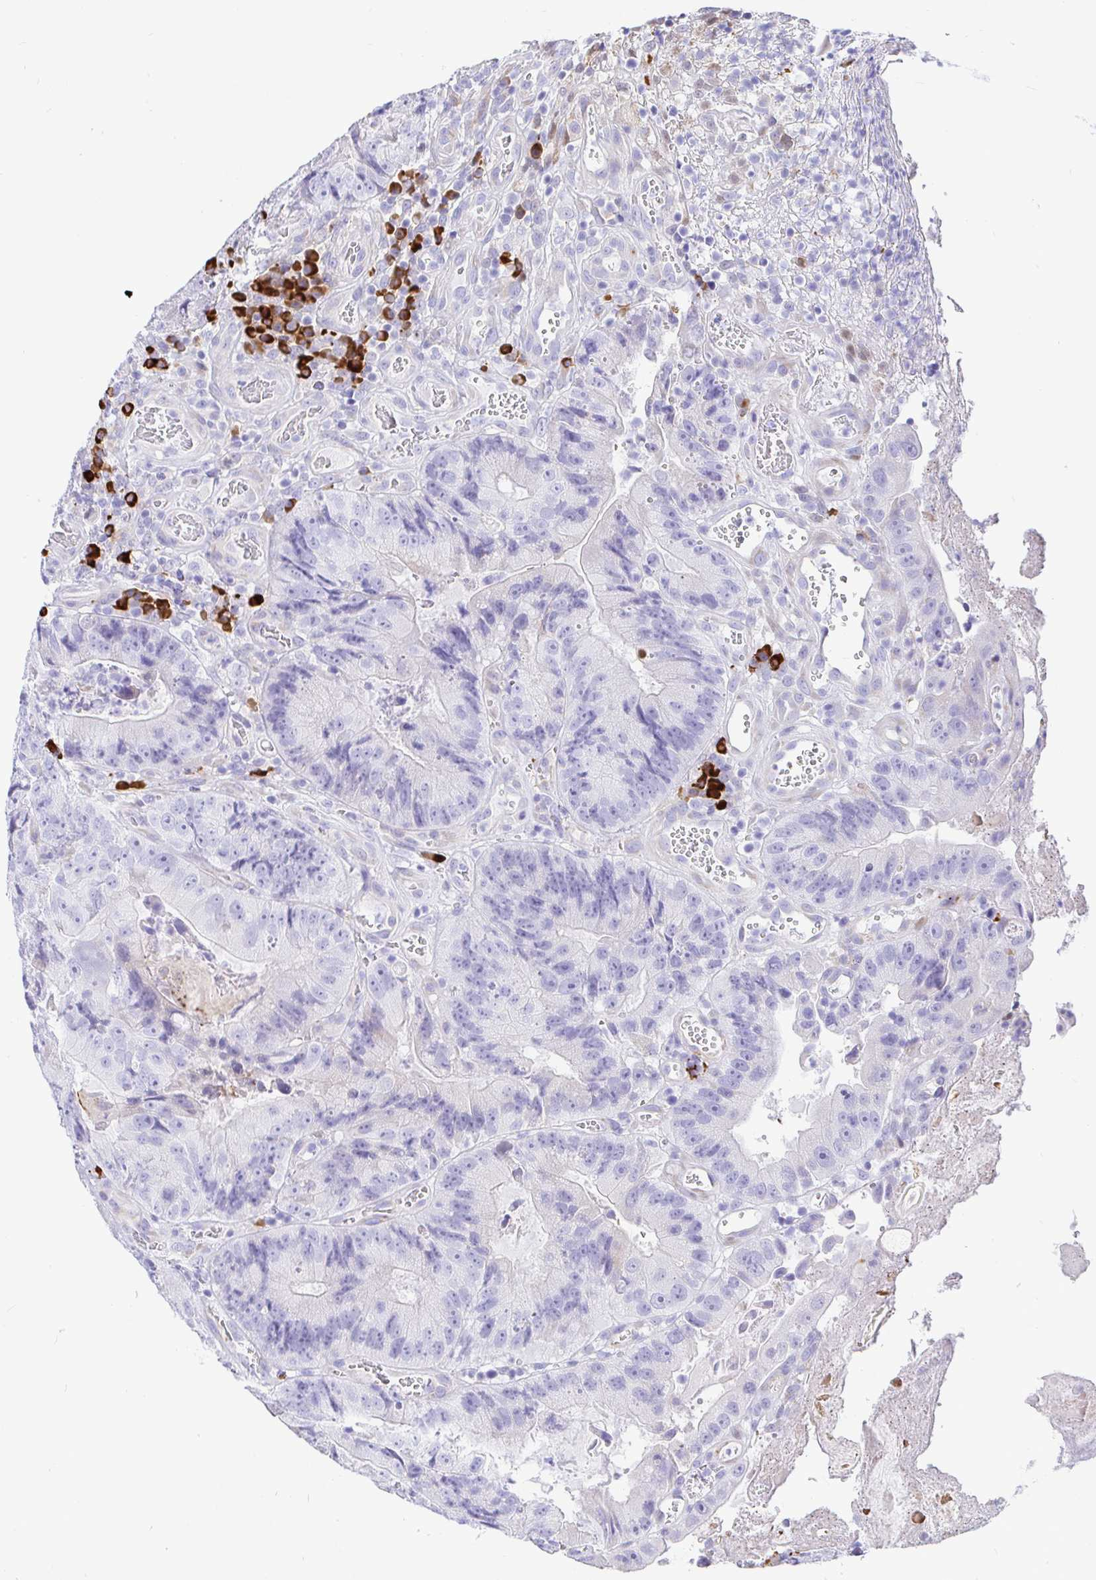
{"staining": {"intensity": "negative", "quantity": "none", "location": "none"}, "tissue": "colorectal cancer", "cell_type": "Tumor cells", "image_type": "cancer", "snomed": [{"axis": "morphology", "description": "Adenocarcinoma, NOS"}, {"axis": "topography", "description": "Colon"}], "caption": "IHC photomicrograph of neoplastic tissue: human colorectal adenocarcinoma stained with DAB demonstrates no significant protein expression in tumor cells. (DAB immunohistochemistry (IHC) visualized using brightfield microscopy, high magnification).", "gene": "CCDC62", "patient": {"sex": "female", "age": 86}}